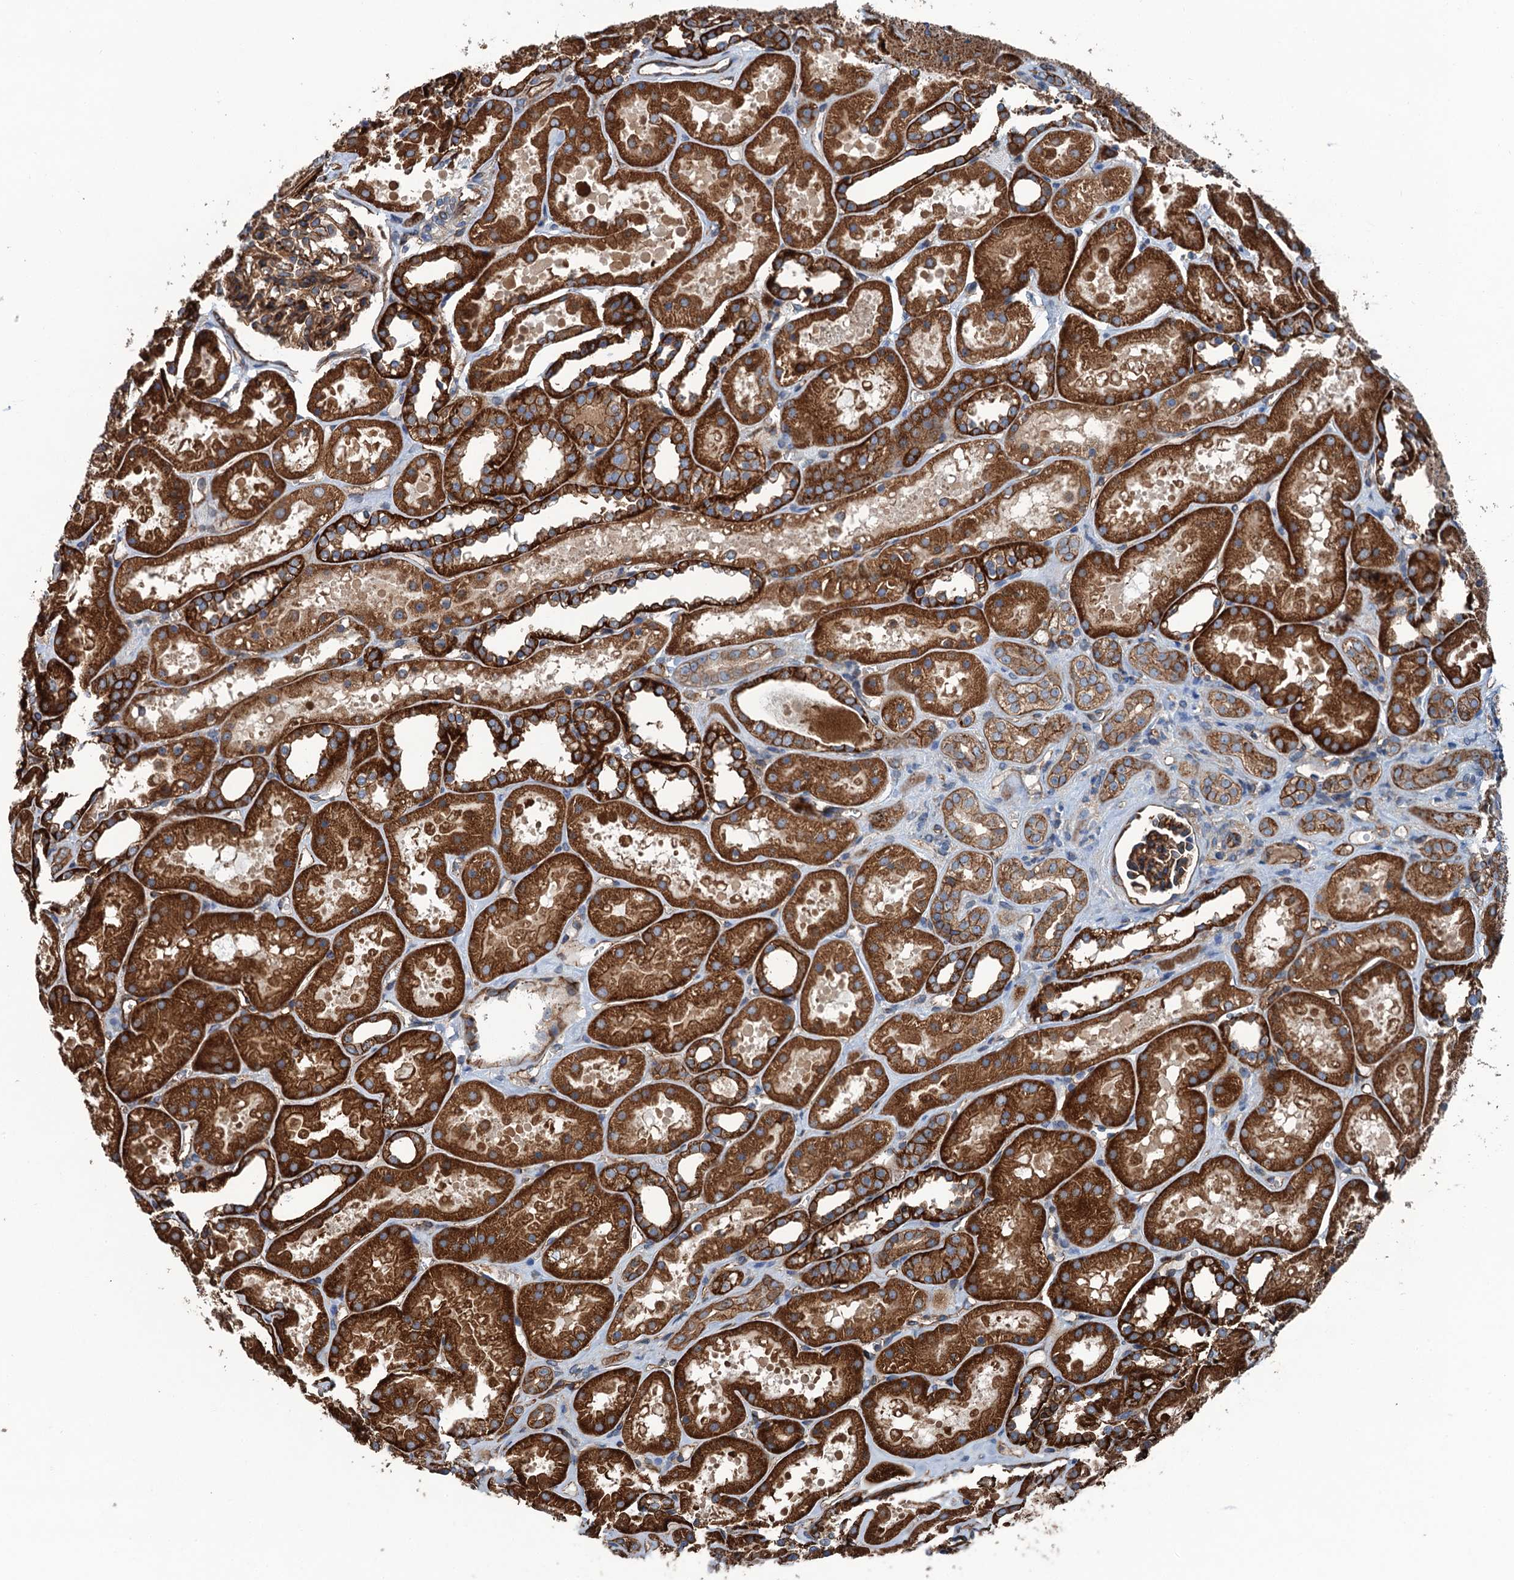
{"staining": {"intensity": "strong", "quantity": ">75%", "location": "cytoplasmic/membranous"}, "tissue": "kidney", "cell_type": "Cells in glomeruli", "image_type": "normal", "snomed": [{"axis": "morphology", "description": "Normal tissue, NOS"}, {"axis": "topography", "description": "Kidney"}], "caption": "Benign kidney was stained to show a protein in brown. There is high levels of strong cytoplasmic/membranous staining in about >75% of cells in glomeruli.", "gene": "NMRAL1", "patient": {"sex": "female", "age": 41}}